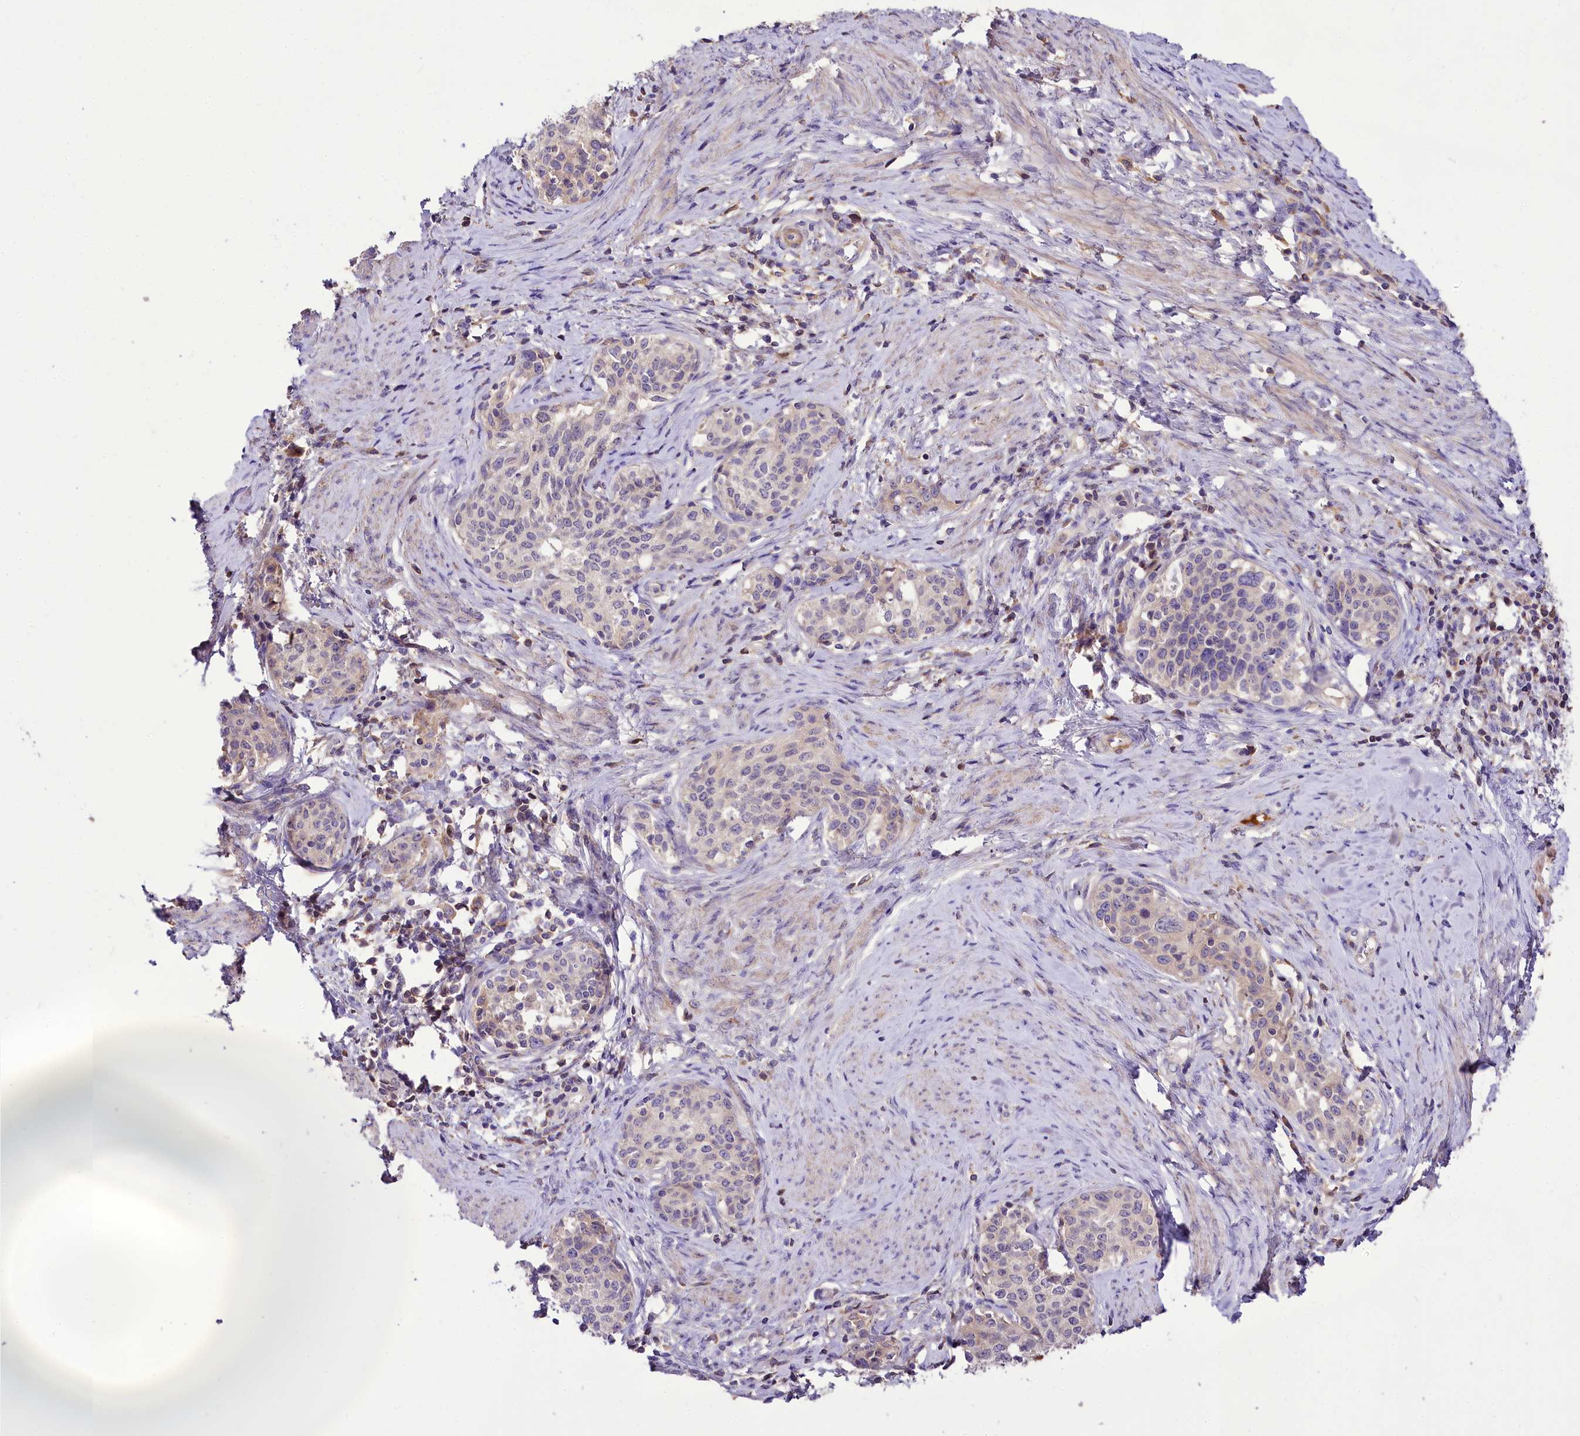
{"staining": {"intensity": "negative", "quantity": "none", "location": "none"}, "tissue": "cervical cancer", "cell_type": "Tumor cells", "image_type": "cancer", "snomed": [{"axis": "morphology", "description": "Squamous cell carcinoma, NOS"}, {"axis": "morphology", "description": "Adenocarcinoma, NOS"}, {"axis": "topography", "description": "Cervix"}], "caption": "Human cervical squamous cell carcinoma stained for a protein using immunohistochemistry (IHC) displays no staining in tumor cells.", "gene": "PPP1R32", "patient": {"sex": "female", "age": 52}}